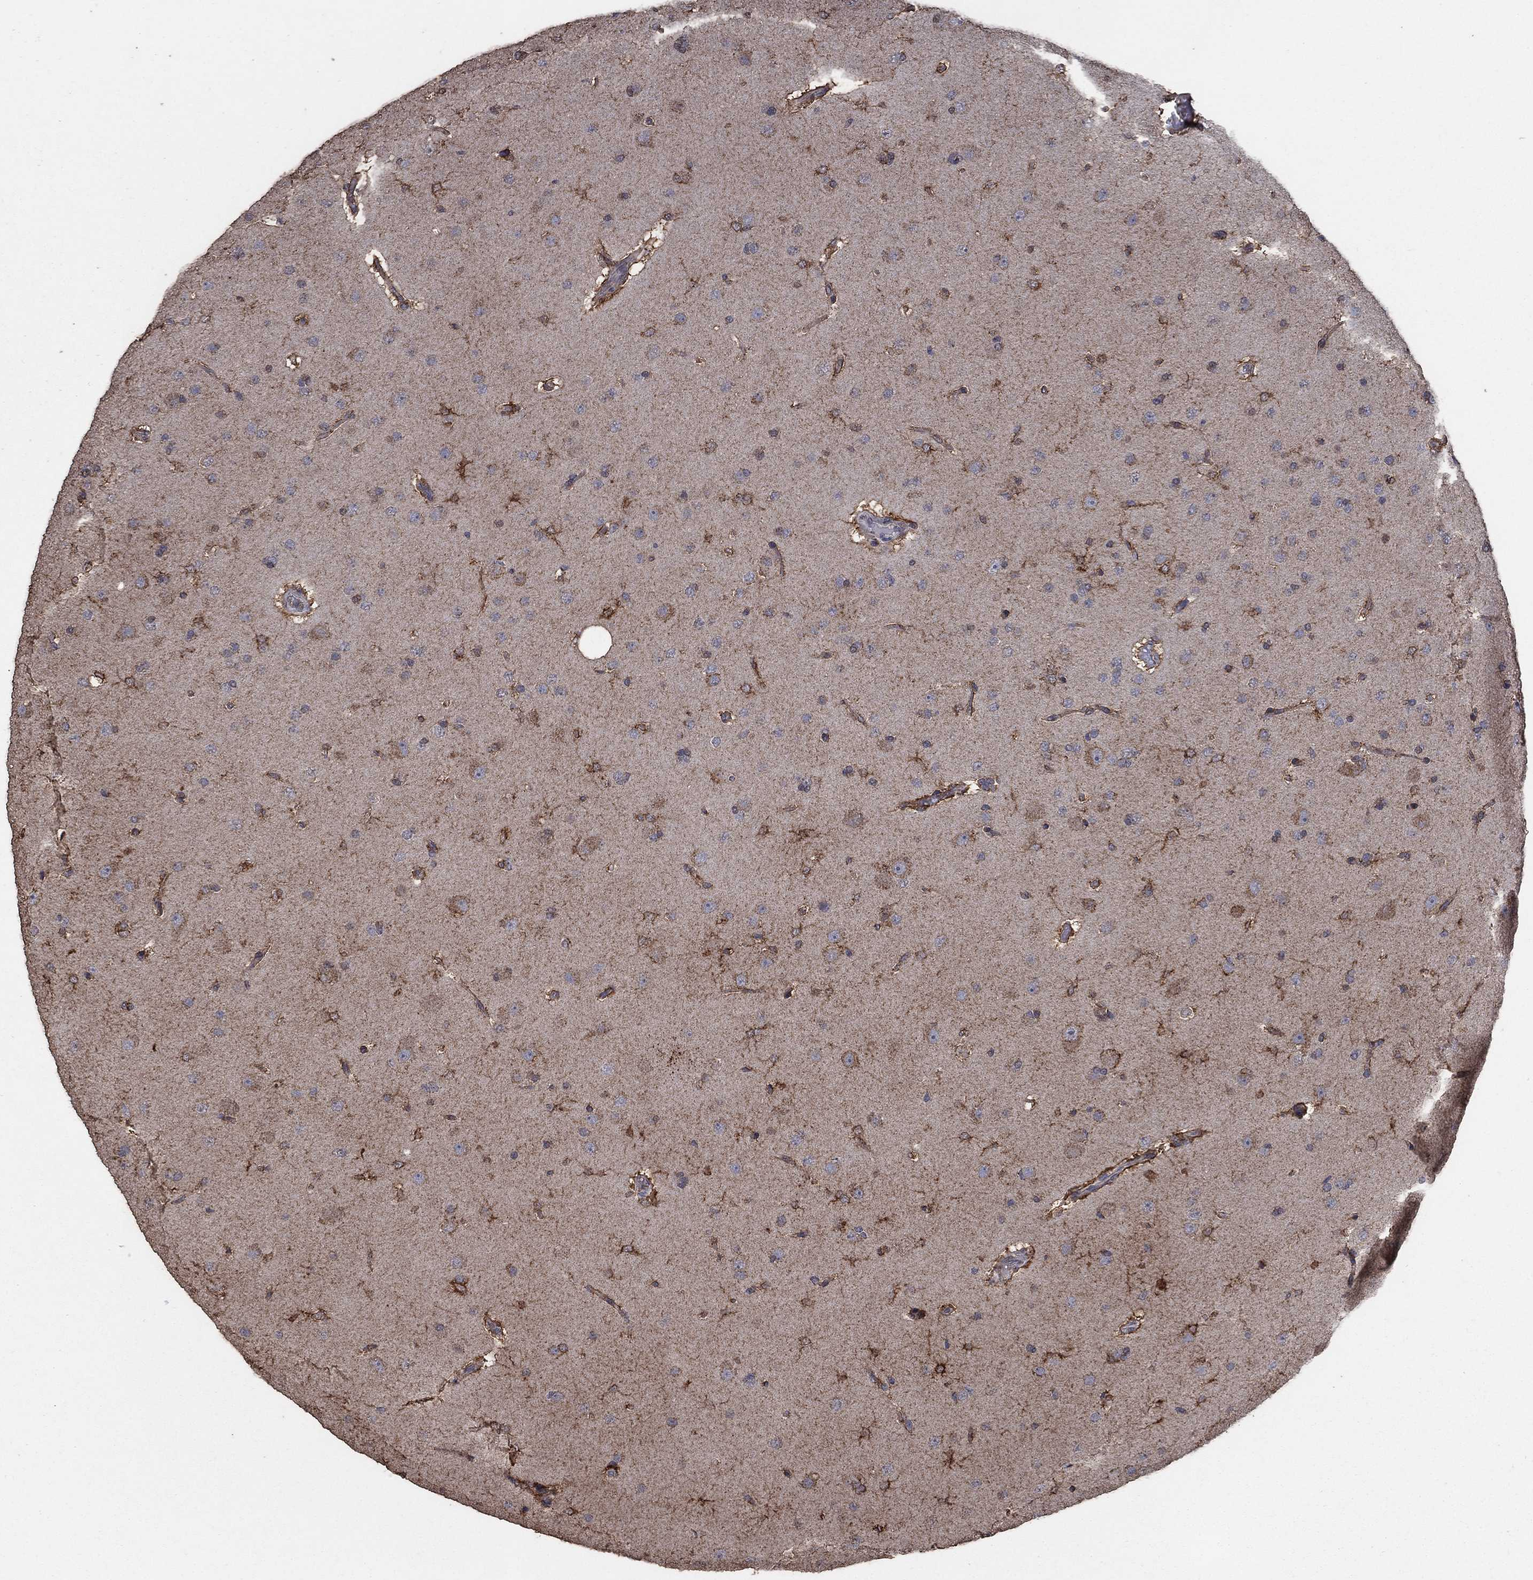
{"staining": {"intensity": "strong", "quantity": "25%-75%", "location": "cytoplasmic/membranous"}, "tissue": "glioma", "cell_type": "Tumor cells", "image_type": "cancer", "snomed": [{"axis": "morphology", "description": "Glioma, malignant, NOS"}, {"axis": "topography", "description": "Cerebral cortex"}], "caption": "DAB immunohistochemical staining of malignant glioma exhibits strong cytoplasmic/membranous protein staining in approximately 25%-75% of tumor cells. Ihc stains the protein of interest in brown and the nuclei are stained blue.", "gene": "MRPS24", "patient": {"sex": "male", "age": 58}}